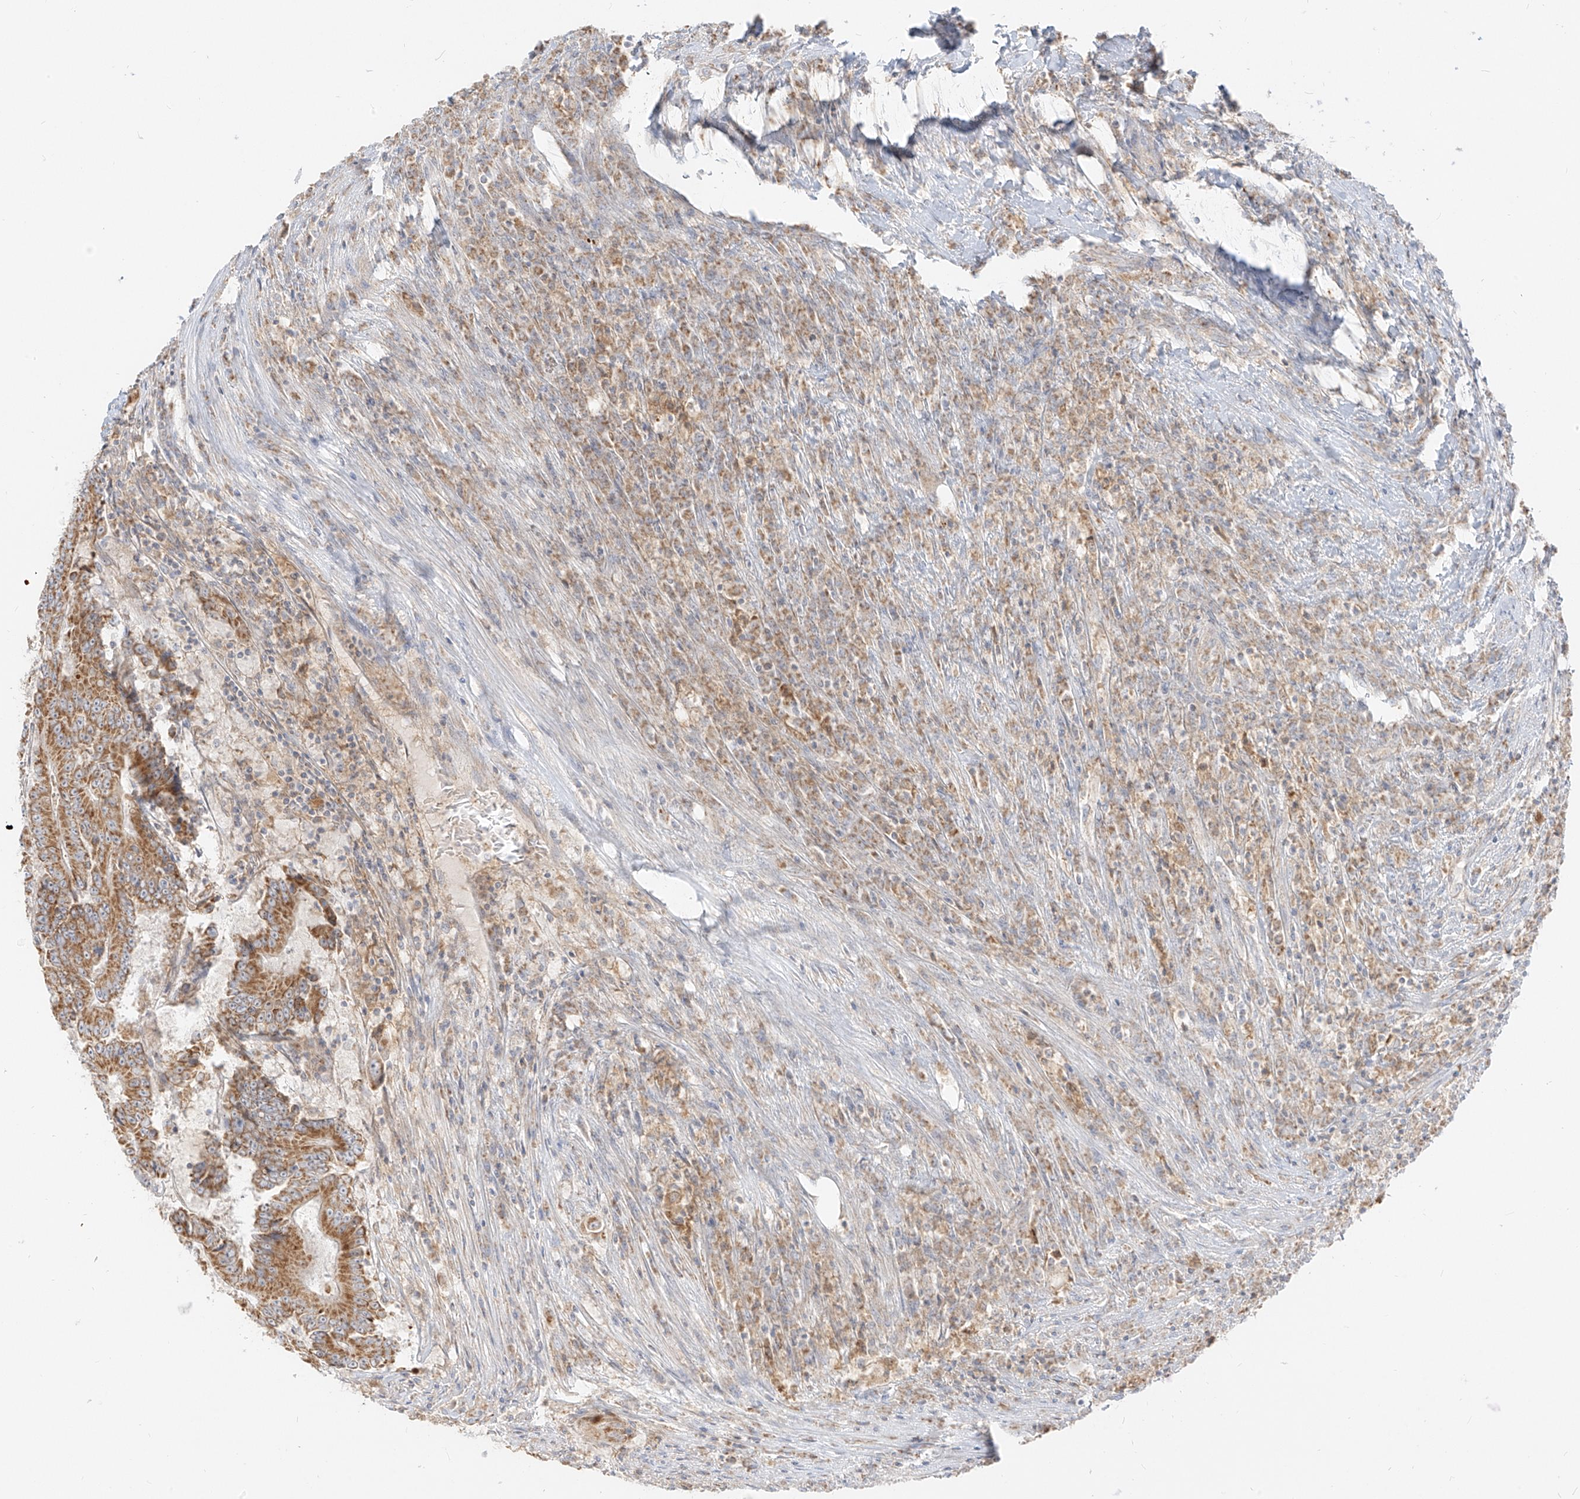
{"staining": {"intensity": "moderate", "quantity": ">75%", "location": "cytoplasmic/membranous"}, "tissue": "colorectal cancer", "cell_type": "Tumor cells", "image_type": "cancer", "snomed": [{"axis": "morphology", "description": "Adenocarcinoma, NOS"}, {"axis": "topography", "description": "Colon"}], "caption": "Tumor cells demonstrate medium levels of moderate cytoplasmic/membranous positivity in about >75% of cells in human adenocarcinoma (colorectal). The protein of interest is shown in brown color, while the nuclei are stained blue.", "gene": "ZIM3", "patient": {"sex": "male", "age": 83}}